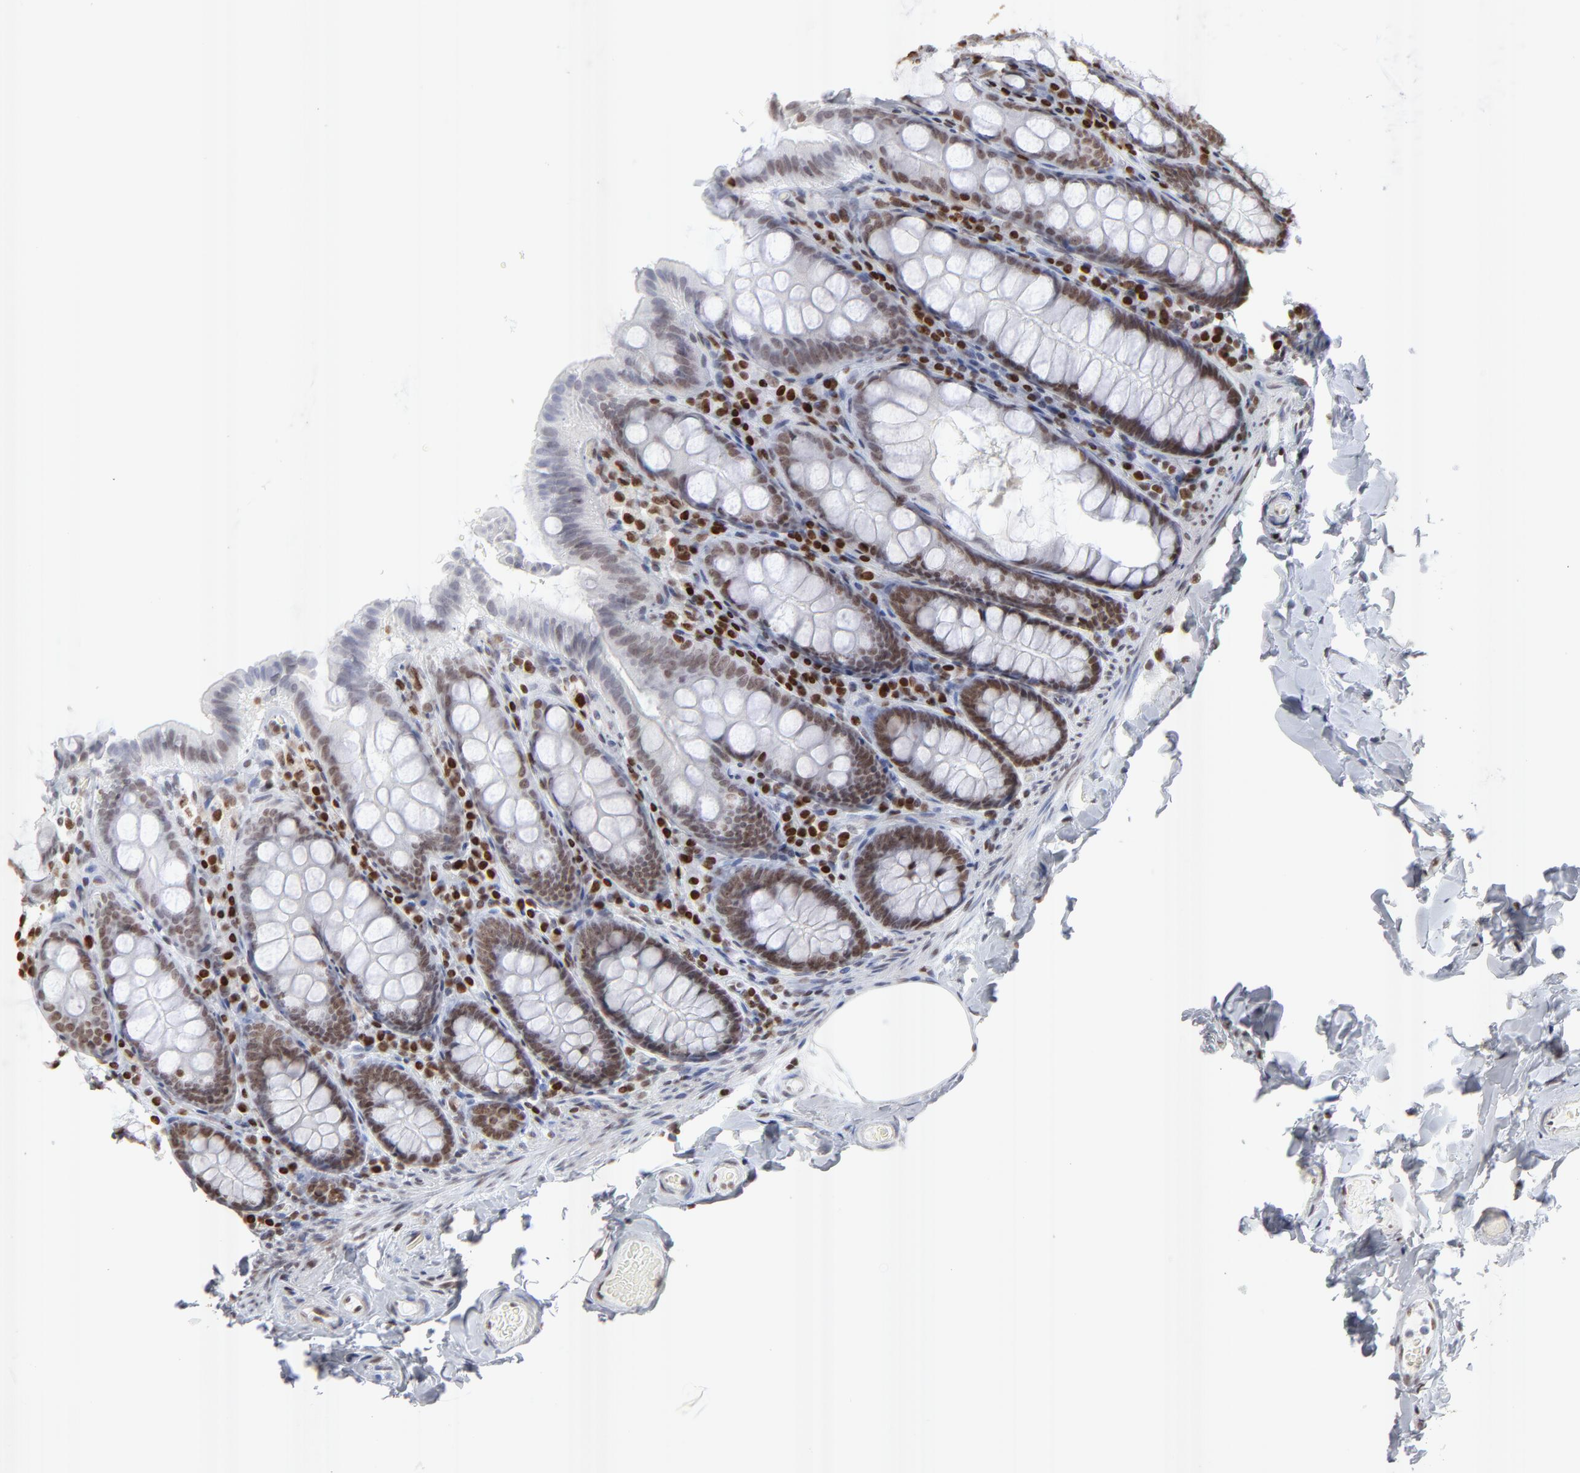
{"staining": {"intensity": "moderate", "quantity": "25%-75%", "location": "nuclear"}, "tissue": "colon", "cell_type": "Endothelial cells", "image_type": "normal", "snomed": [{"axis": "morphology", "description": "Normal tissue, NOS"}, {"axis": "topography", "description": "Colon"}], "caption": "A medium amount of moderate nuclear staining is identified in approximately 25%-75% of endothelial cells in normal colon.", "gene": "PARP1", "patient": {"sex": "female", "age": 61}}